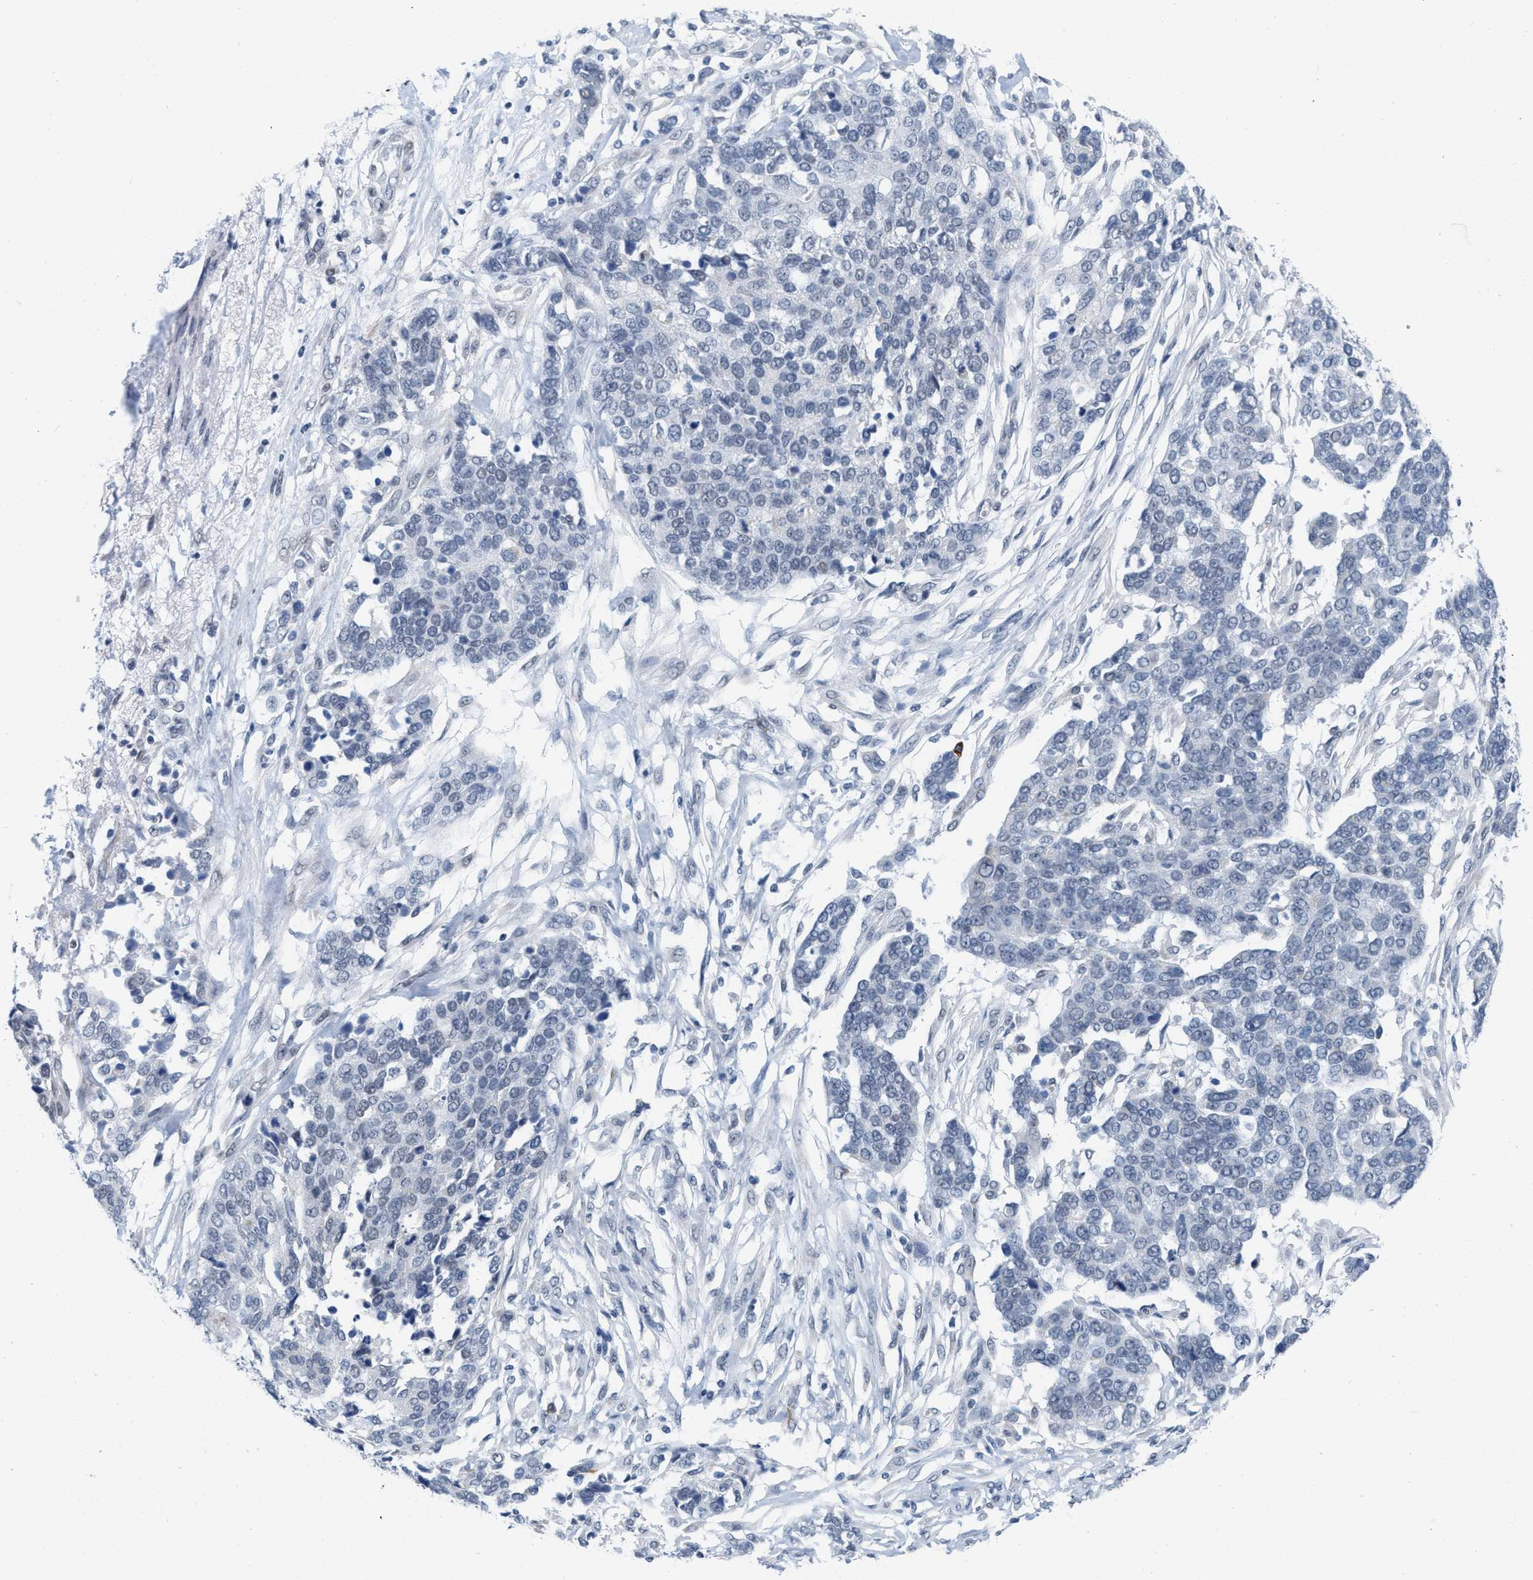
{"staining": {"intensity": "negative", "quantity": "none", "location": "none"}, "tissue": "ovarian cancer", "cell_type": "Tumor cells", "image_type": "cancer", "snomed": [{"axis": "morphology", "description": "Cystadenocarcinoma, serous, NOS"}, {"axis": "topography", "description": "Ovary"}], "caption": "Immunohistochemistry (IHC) histopathology image of human ovarian serous cystadenocarcinoma stained for a protein (brown), which reveals no positivity in tumor cells.", "gene": "XIRP1", "patient": {"sex": "female", "age": 44}}